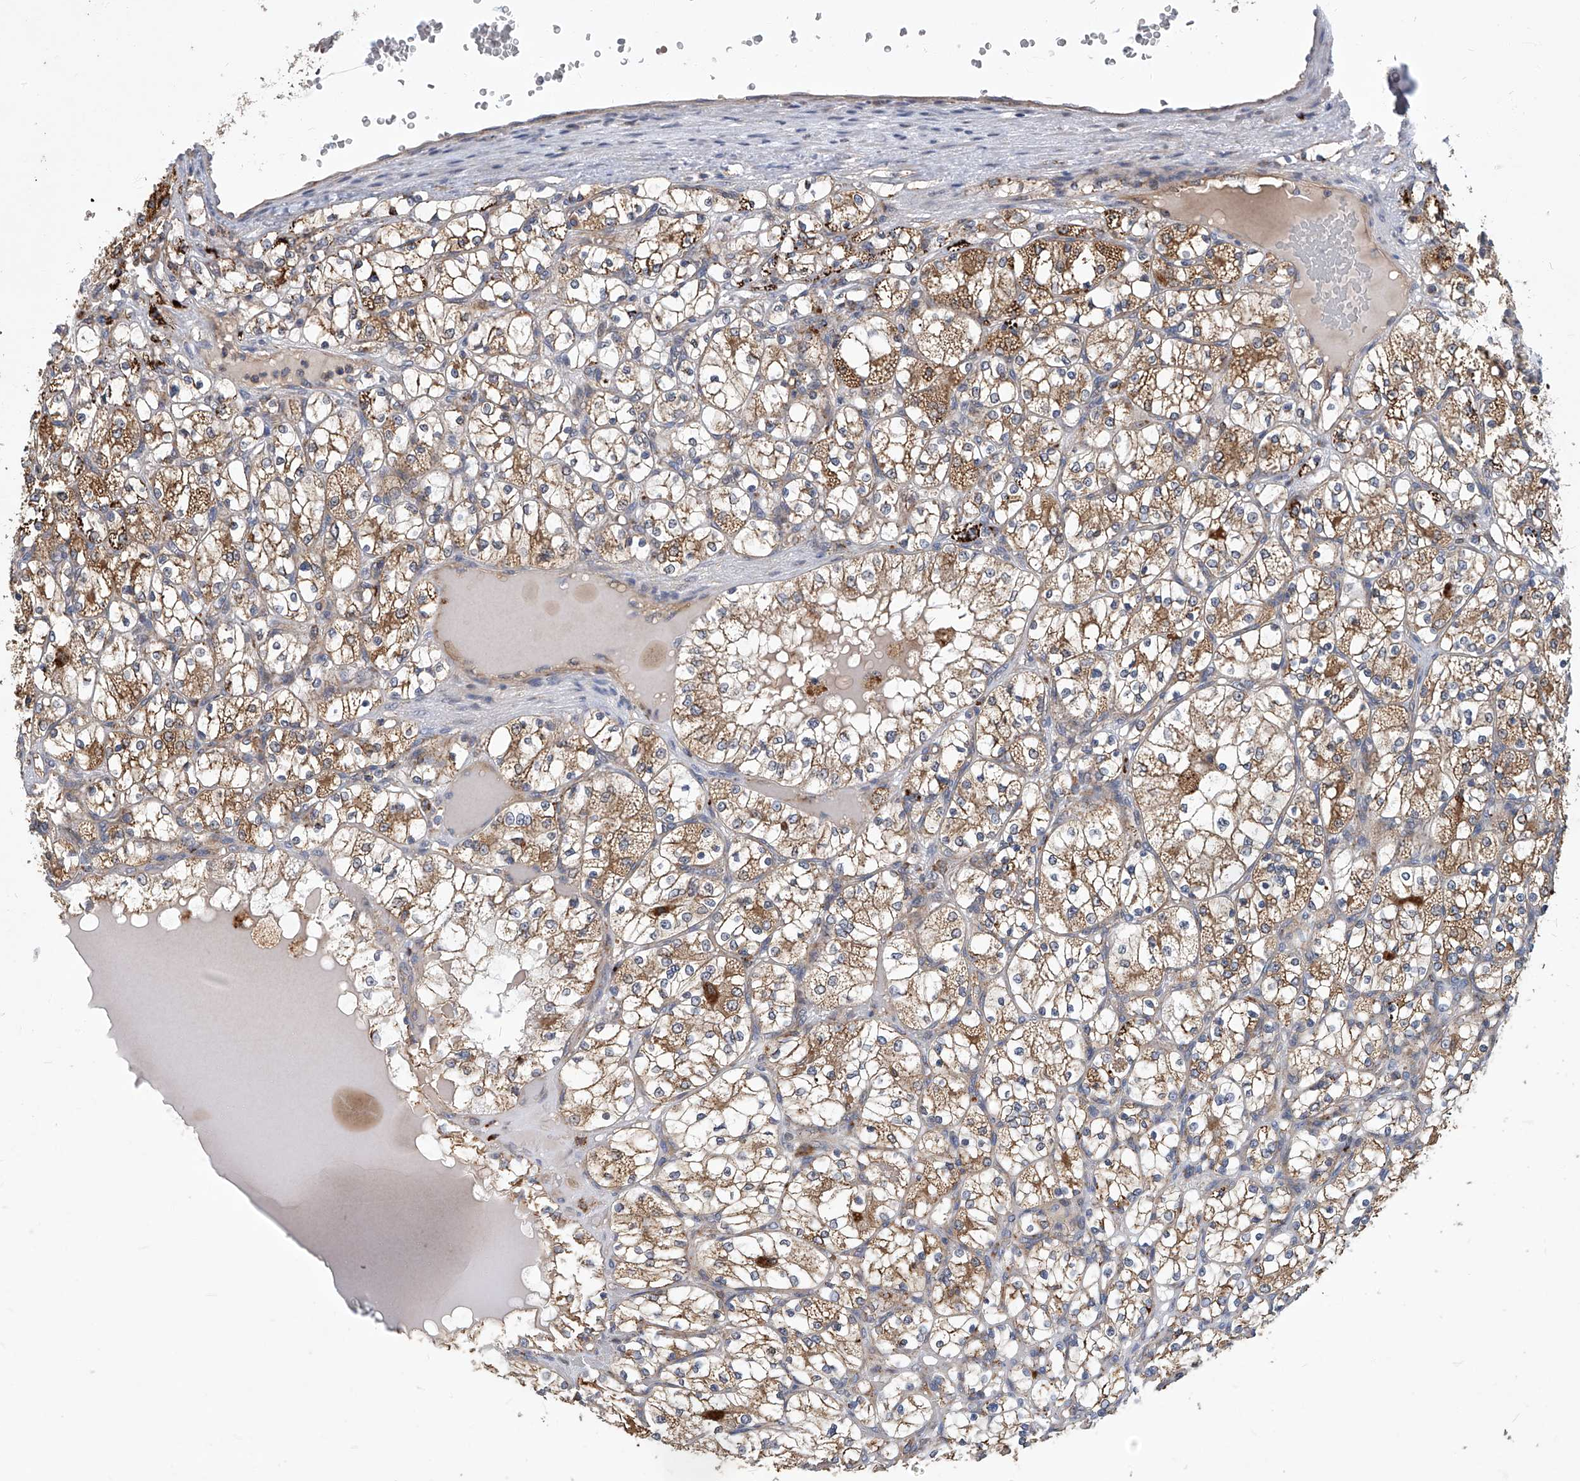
{"staining": {"intensity": "moderate", "quantity": ">75%", "location": "cytoplasmic/membranous"}, "tissue": "renal cancer", "cell_type": "Tumor cells", "image_type": "cancer", "snomed": [{"axis": "morphology", "description": "Adenocarcinoma, NOS"}, {"axis": "topography", "description": "Kidney"}], "caption": "Immunohistochemical staining of human renal cancer (adenocarcinoma) displays medium levels of moderate cytoplasmic/membranous staining in about >75% of tumor cells. (IHC, brightfield microscopy, high magnification).", "gene": "TNFRSF13B", "patient": {"sex": "female", "age": 69}}